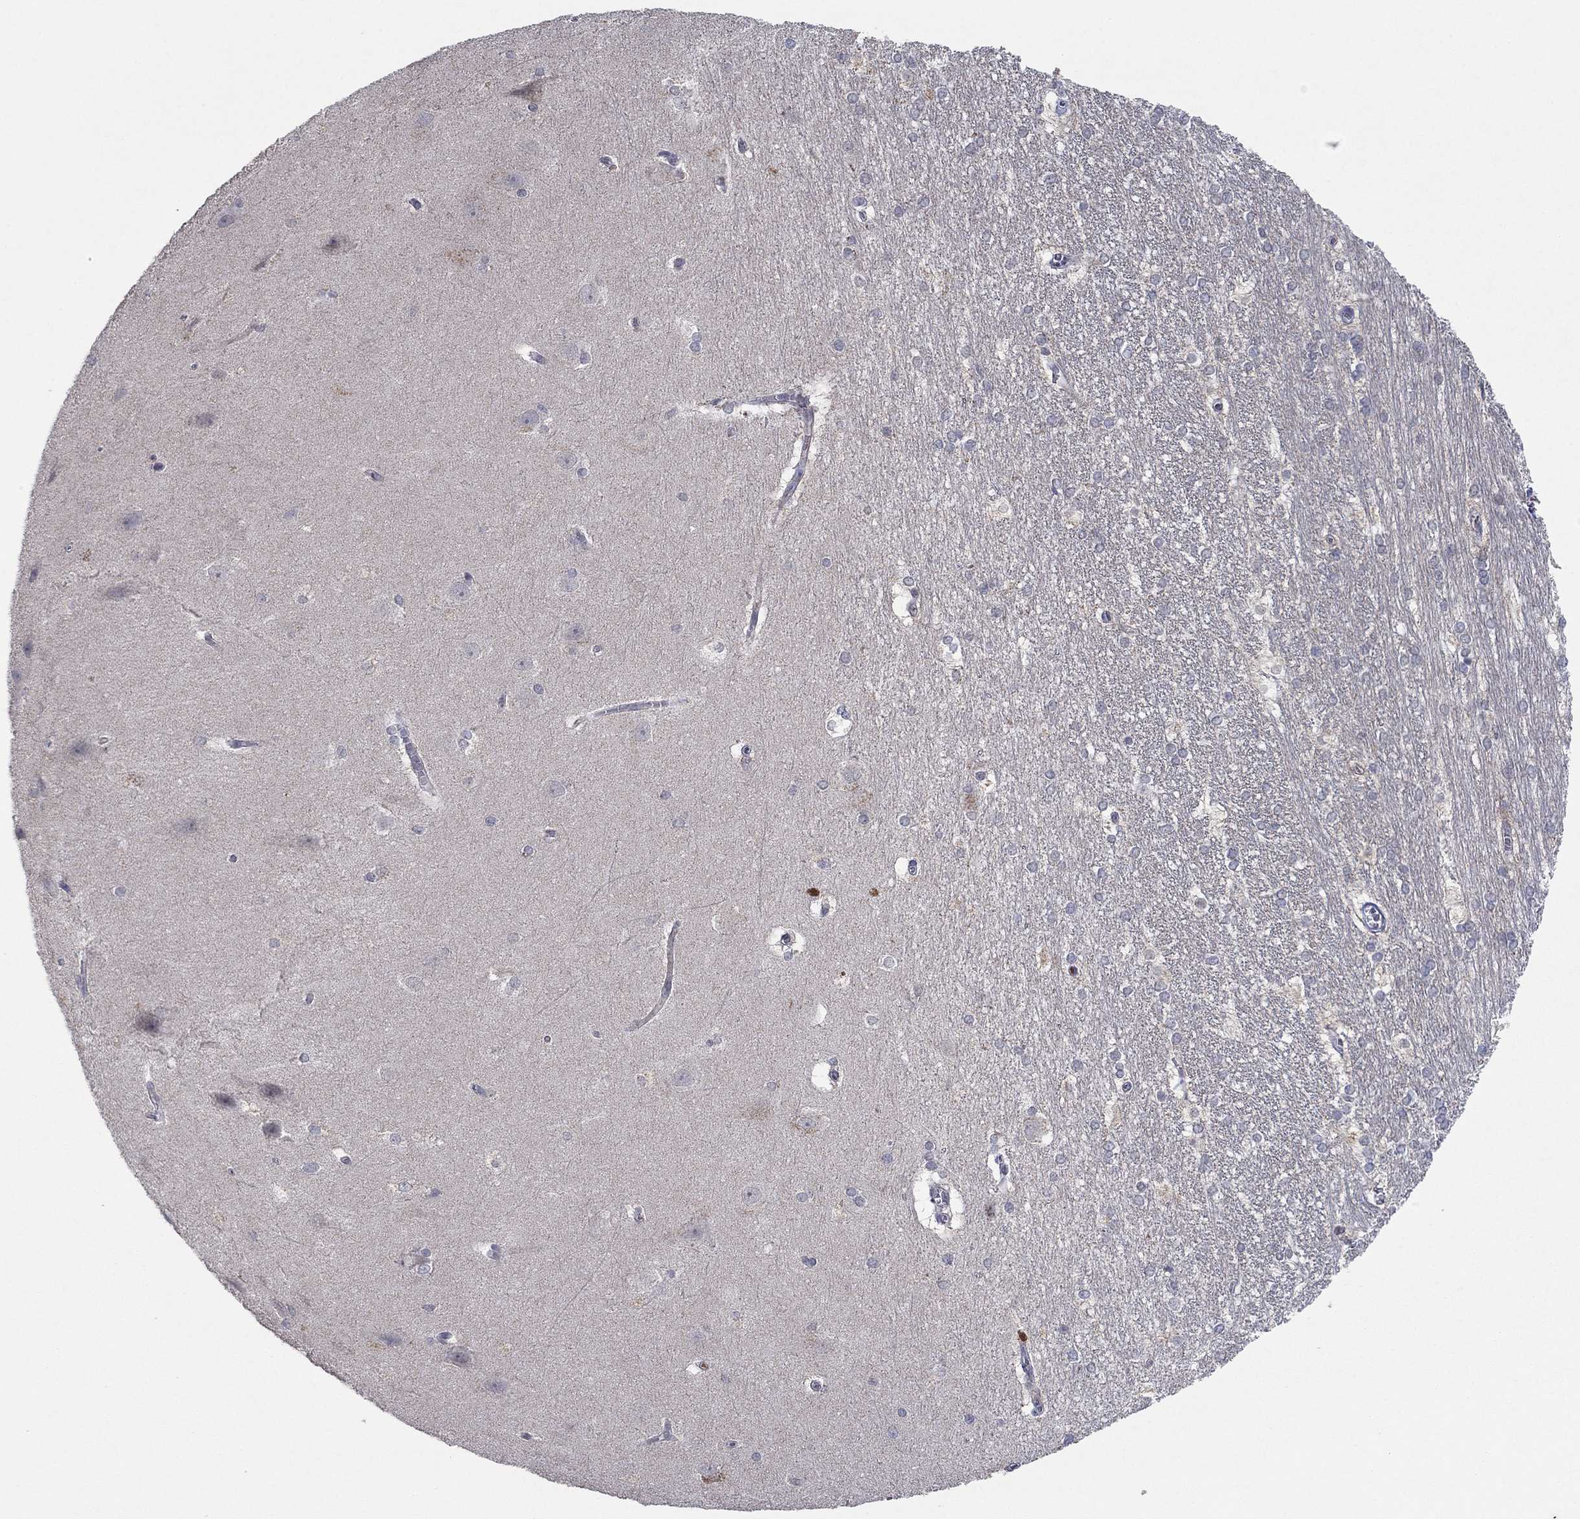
{"staining": {"intensity": "negative", "quantity": "none", "location": "none"}, "tissue": "hippocampus", "cell_type": "Glial cells", "image_type": "normal", "snomed": [{"axis": "morphology", "description": "Normal tissue, NOS"}, {"axis": "topography", "description": "Cerebral cortex"}, {"axis": "topography", "description": "Hippocampus"}], "caption": "A high-resolution histopathology image shows IHC staining of benign hippocampus, which demonstrates no significant positivity in glial cells.", "gene": "IL4", "patient": {"sex": "female", "age": 19}}